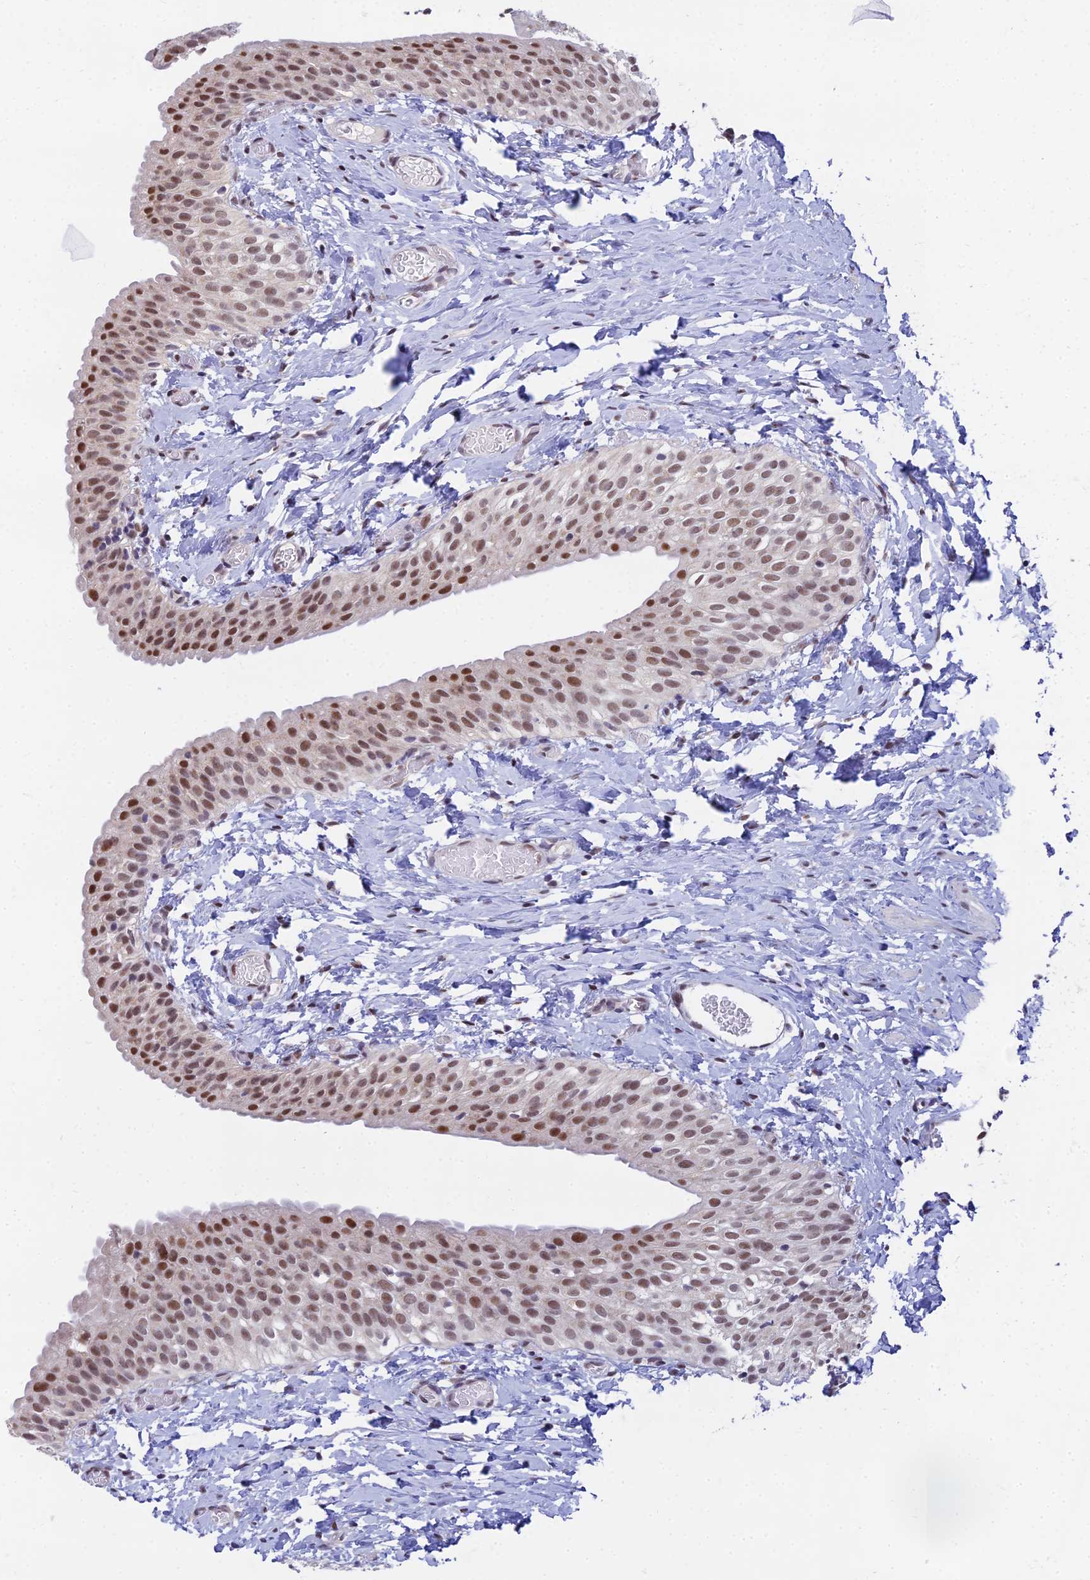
{"staining": {"intensity": "moderate", "quantity": ">75%", "location": "nuclear"}, "tissue": "urinary bladder", "cell_type": "Urothelial cells", "image_type": "normal", "snomed": [{"axis": "morphology", "description": "Normal tissue, NOS"}, {"axis": "topography", "description": "Urinary bladder"}], "caption": "Immunohistochemistry (IHC) image of benign urinary bladder: human urinary bladder stained using immunohistochemistry (IHC) displays medium levels of moderate protein expression localized specifically in the nuclear of urothelial cells, appearing as a nuclear brown color.", "gene": "C2orf49", "patient": {"sex": "male", "age": 1}}